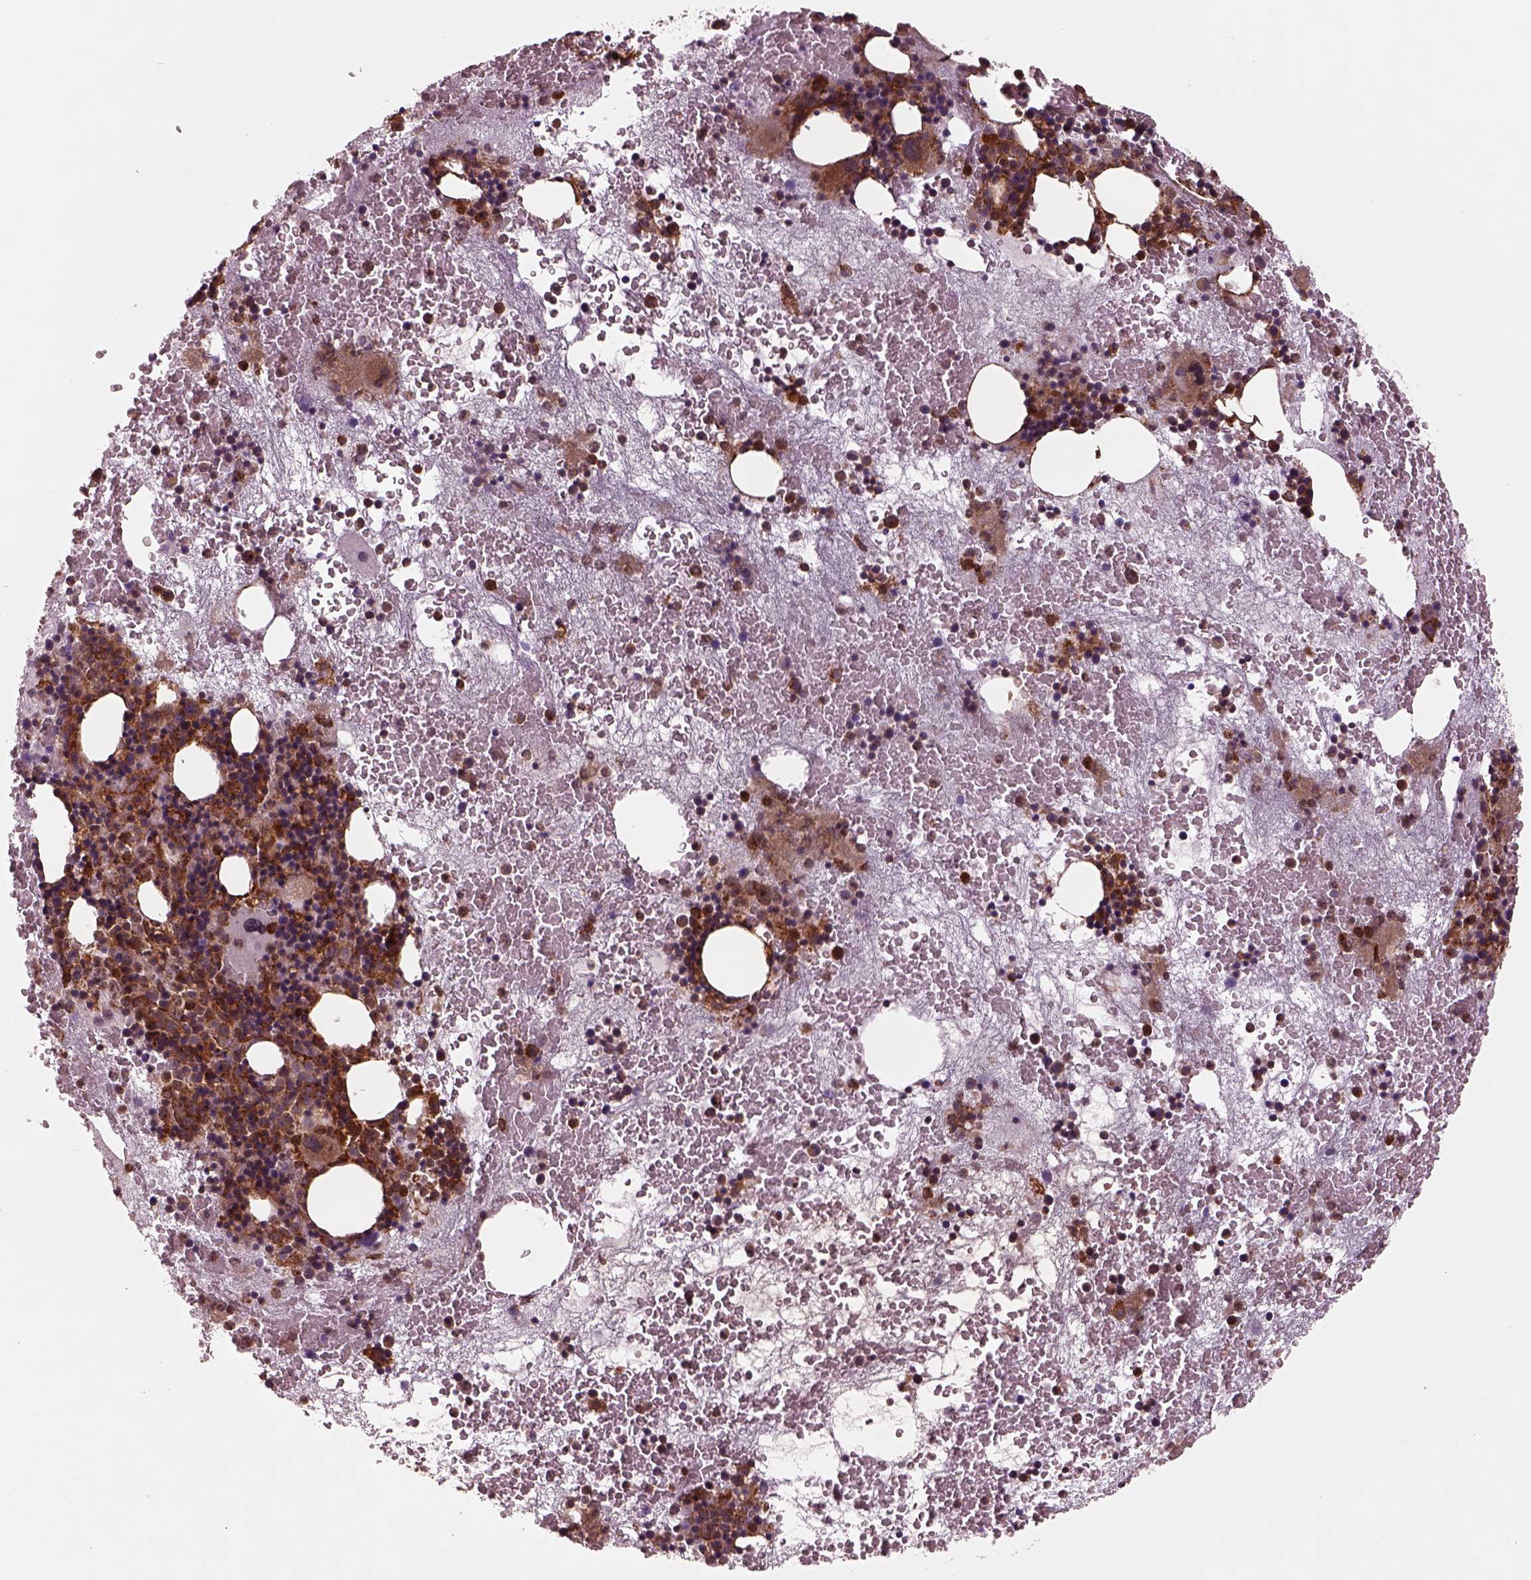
{"staining": {"intensity": "strong", "quantity": "<25%", "location": "cytoplasmic/membranous"}, "tissue": "bone marrow", "cell_type": "Hematopoietic cells", "image_type": "normal", "snomed": [{"axis": "morphology", "description": "Normal tissue, NOS"}, {"axis": "topography", "description": "Bone marrow"}], "caption": "Benign bone marrow demonstrates strong cytoplasmic/membranous staining in about <25% of hematopoietic cells The staining was performed using DAB (3,3'-diaminobenzidine) to visualize the protein expression in brown, while the nuclei were stained in blue with hematoxylin (Magnification: 20x)..", "gene": "WASHC2A", "patient": {"sex": "male", "age": 79}}